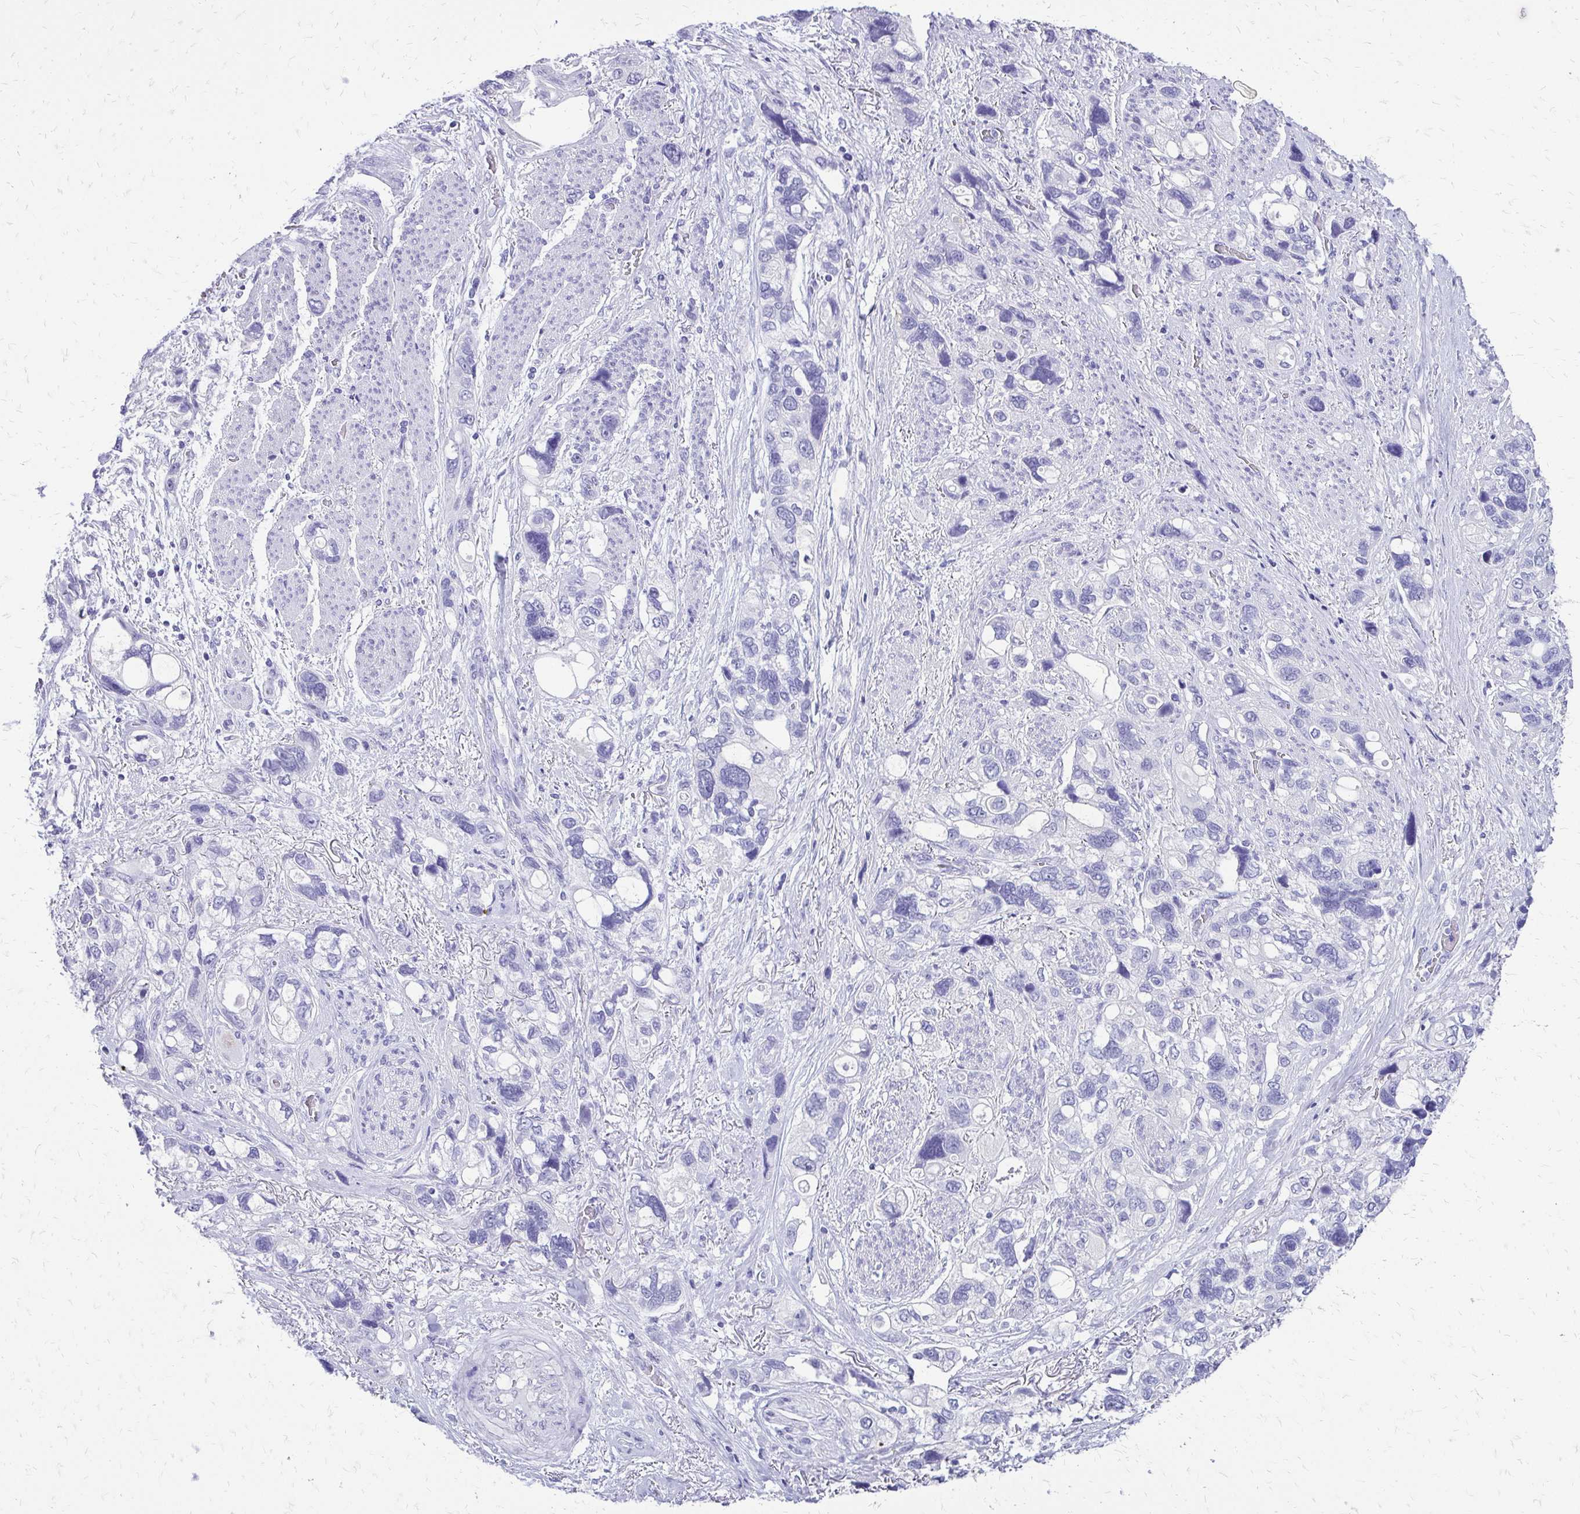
{"staining": {"intensity": "negative", "quantity": "none", "location": "none"}, "tissue": "stomach cancer", "cell_type": "Tumor cells", "image_type": "cancer", "snomed": [{"axis": "morphology", "description": "Adenocarcinoma, NOS"}, {"axis": "topography", "description": "Stomach, upper"}], "caption": "IHC histopathology image of neoplastic tissue: human stomach adenocarcinoma stained with DAB (3,3'-diaminobenzidine) displays no significant protein positivity in tumor cells.", "gene": "SLC32A1", "patient": {"sex": "female", "age": 81}}